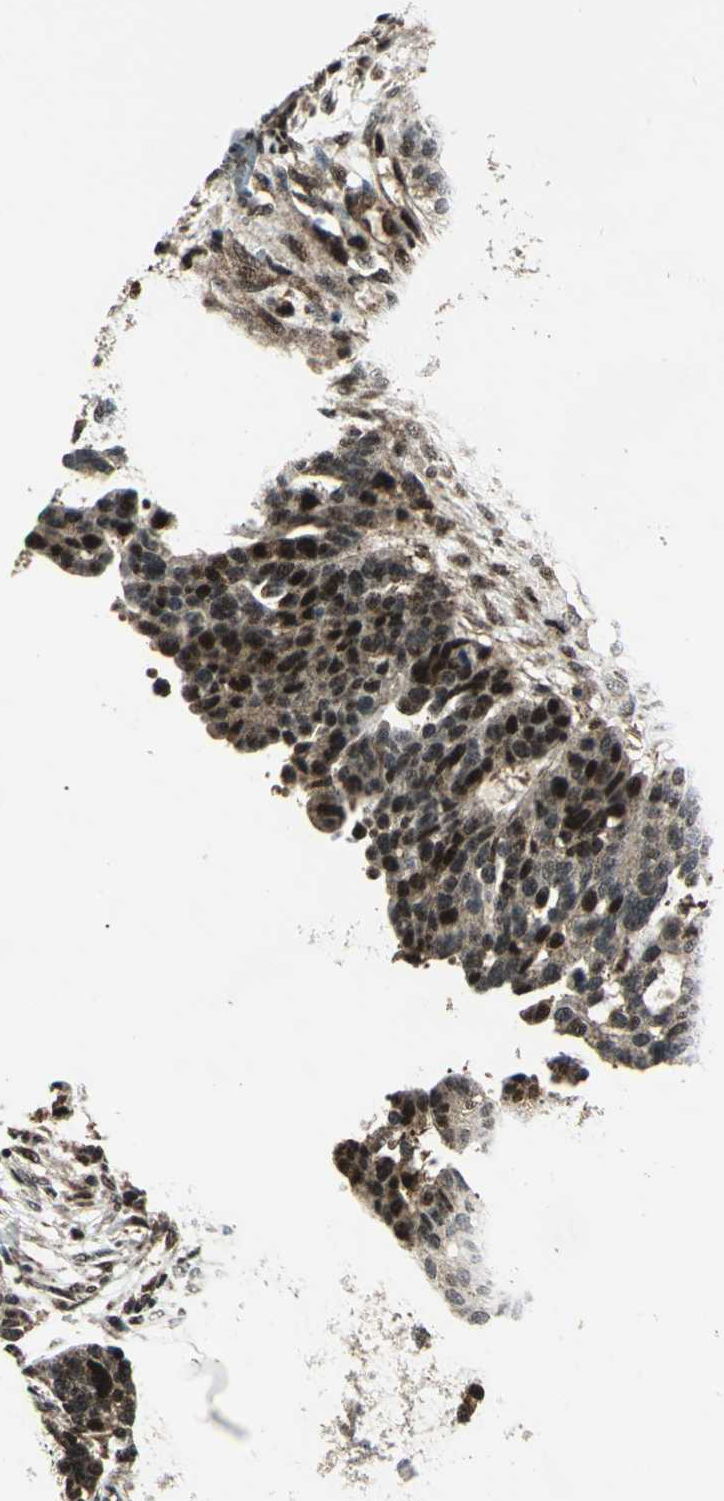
{"staining": {"intensity": "strong", "quantity": ">75%", "location": "cytoplasmic/membranous,nuclear"}, "tissue": "ovarian cancer", "cell_type": "Tumor cells", "image_type": "cancer", "snomed": [{"axis": "morphology", "description": "Cystadenocarcinoma, serous, NOS"}, {"axis": "topography", "description": "Ovary"}], "caption": "Protein staining of serous cystadenocarcinoma (ovarian) tissue demonstrates strong cytoplasmic/membranous and nuclear expression in approximately >75% of tumor cells. (DAB (3,3'-diaminobenzidine) IHC with brightfield microscopy, high magnification).", "gene": "COPS5", "patient": {"sex": "female", "age": 59}}